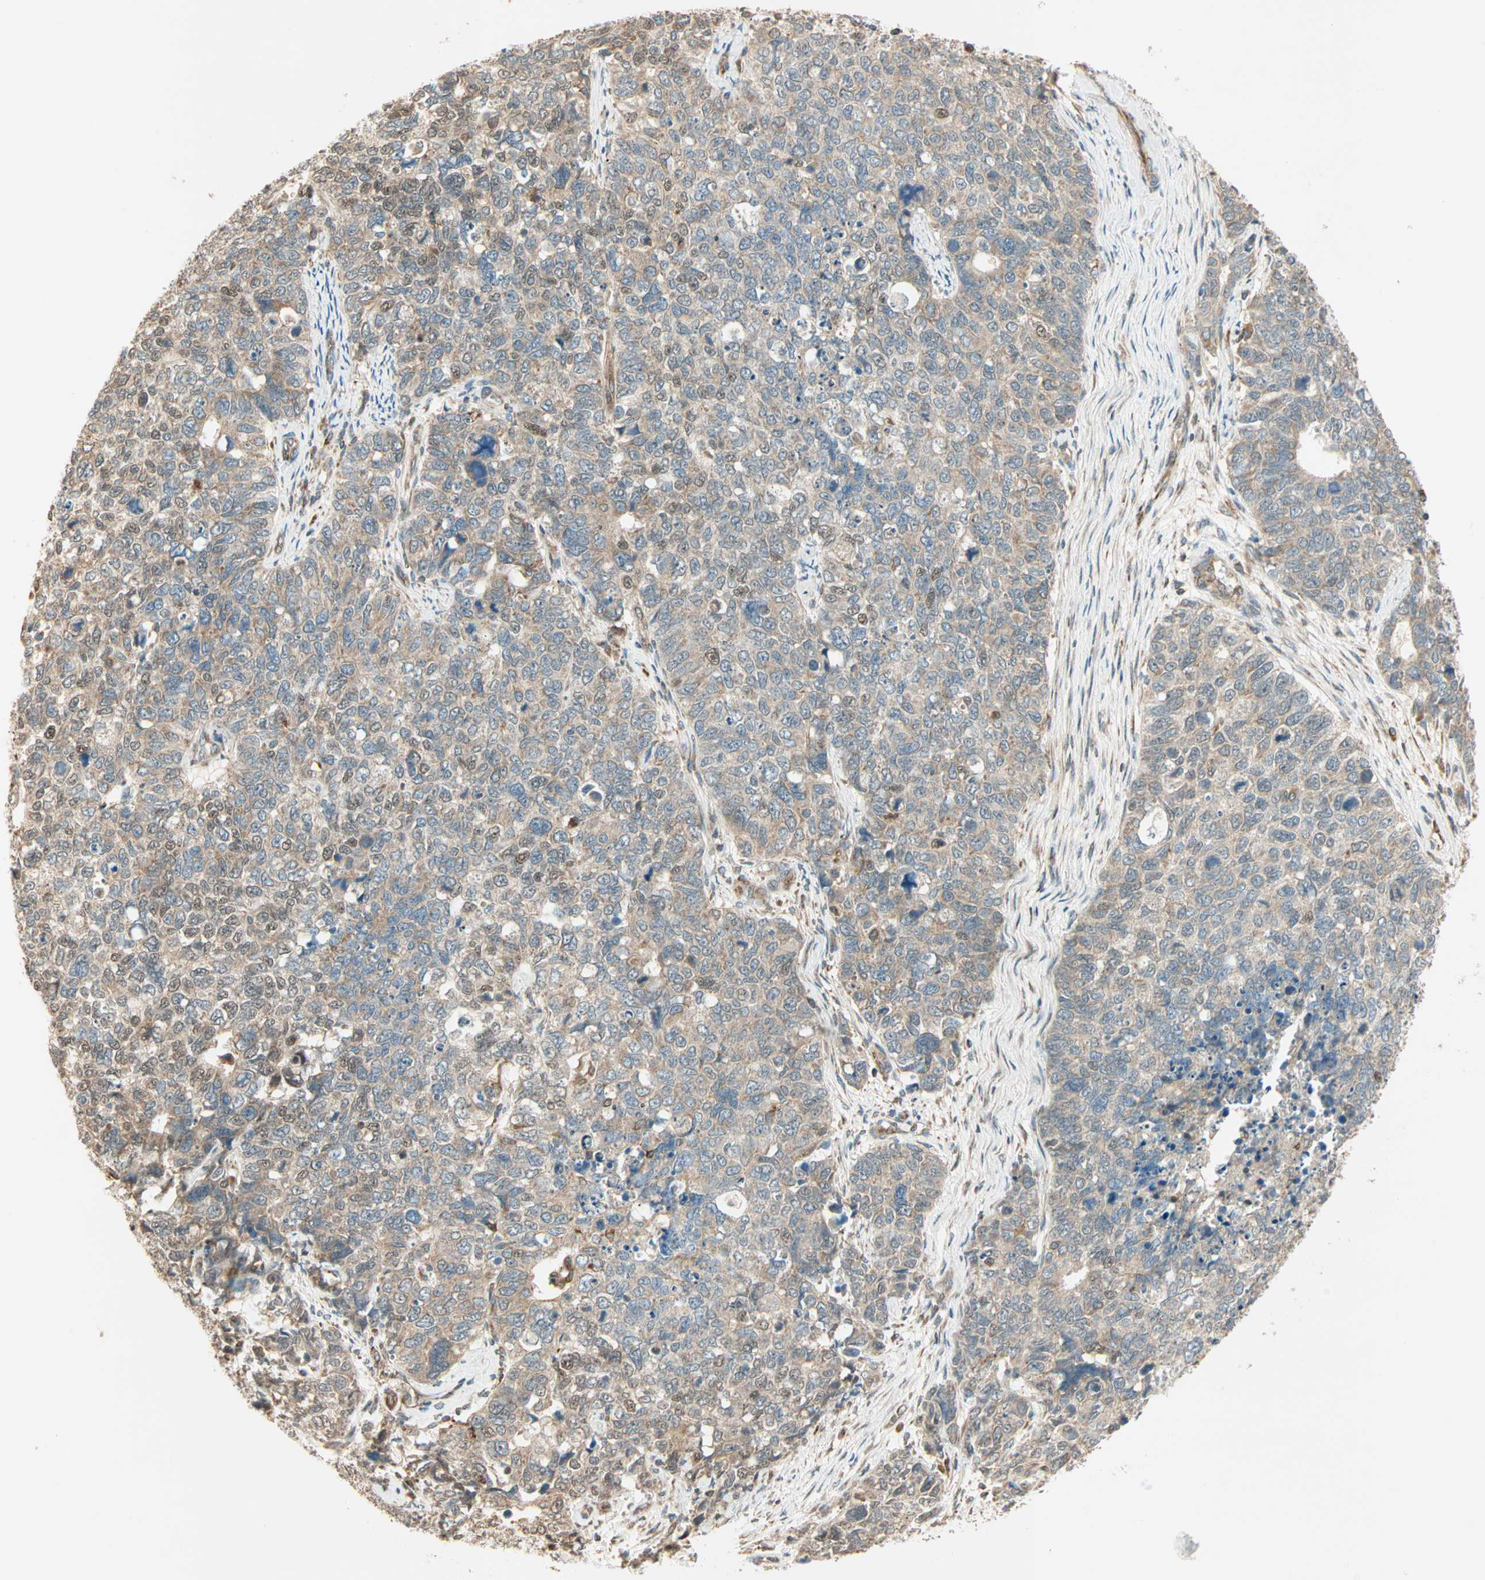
{"staining": {"intensity": "moderate", "quantity": ">75%", "location": "cytoplasmic/membranous,nuclear"}, "tissue": "cervical cancer", "cell_type": "Tumor cells", "image_type": "cancer", "snomed": [{"axis": "morphology", "description": "Squamous cell carcinoma, NOS"}, {"axis": "topography", "description": "Cervix"}], "caption": "A histopathology image of cervical squamous cell carcinoma stained for a protein exhibits moderate cytoplasmic/membranous and nuclear brown staining in tumor cells.", "gene": "PNPLA6", "patient": {"sex": "female", "age": 63}}